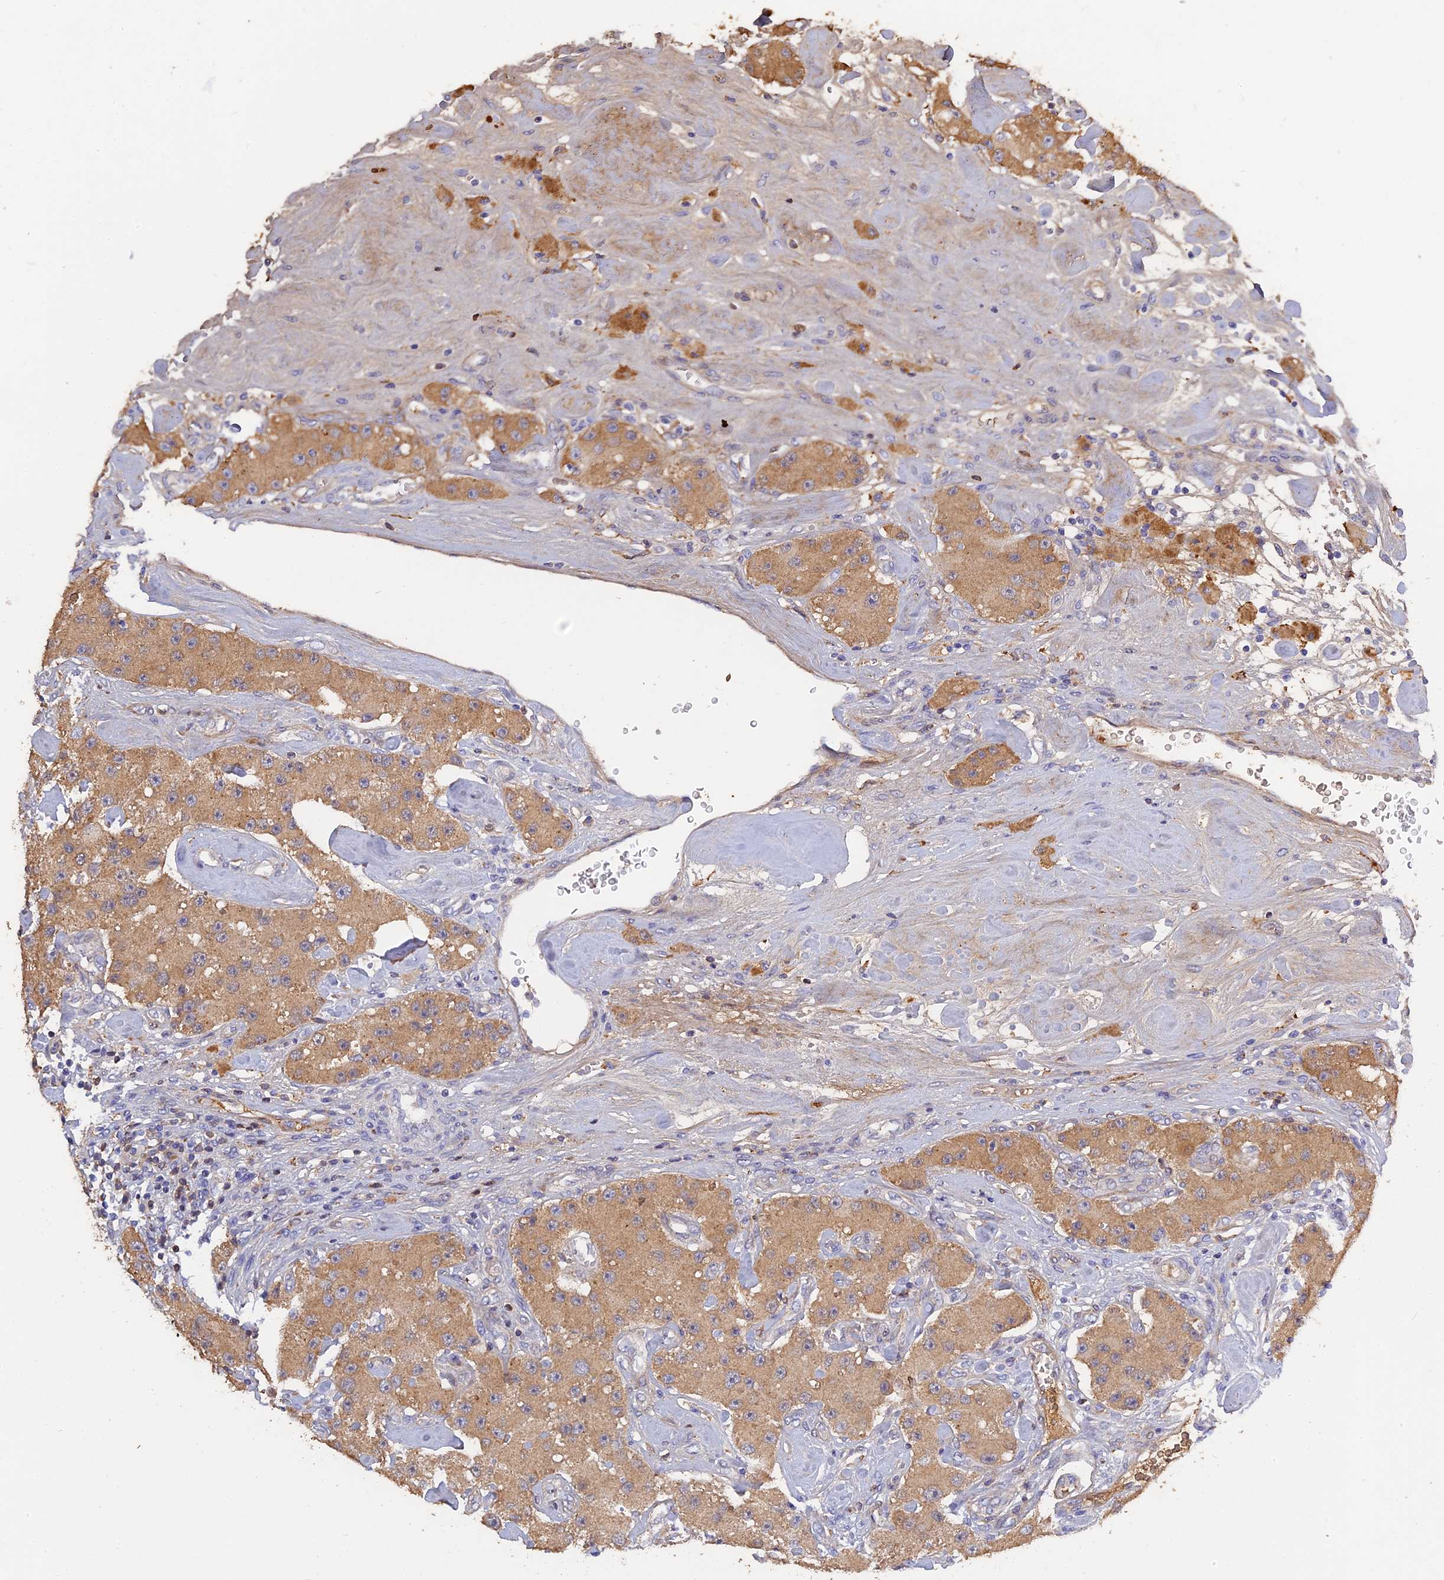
{"staining": {"intensity": "moderate", "quantity": ">75%", "location": "cytoplasmic/membranous"}, "tissue": "carcinoid", "cell_type": "Tumor cells", "image_type": "cancer", "snomed": [{"axis": "morphology", "description": "Carcinoid, malignant, NOS"}, {"axis": "topography", "description": "Pancreas"}], "caption": "IHC micrograph of neoplastic tissue: human malignant carcinoid stained using IHC reveals medium levels of moderate protein expression localized specifically in the cytoplasmic/membranous of tumor cells, appearing as a cytoplasmic/membranous brown color.", "gene": "PZP", "patient": {"sex": "male", "age": 41}}